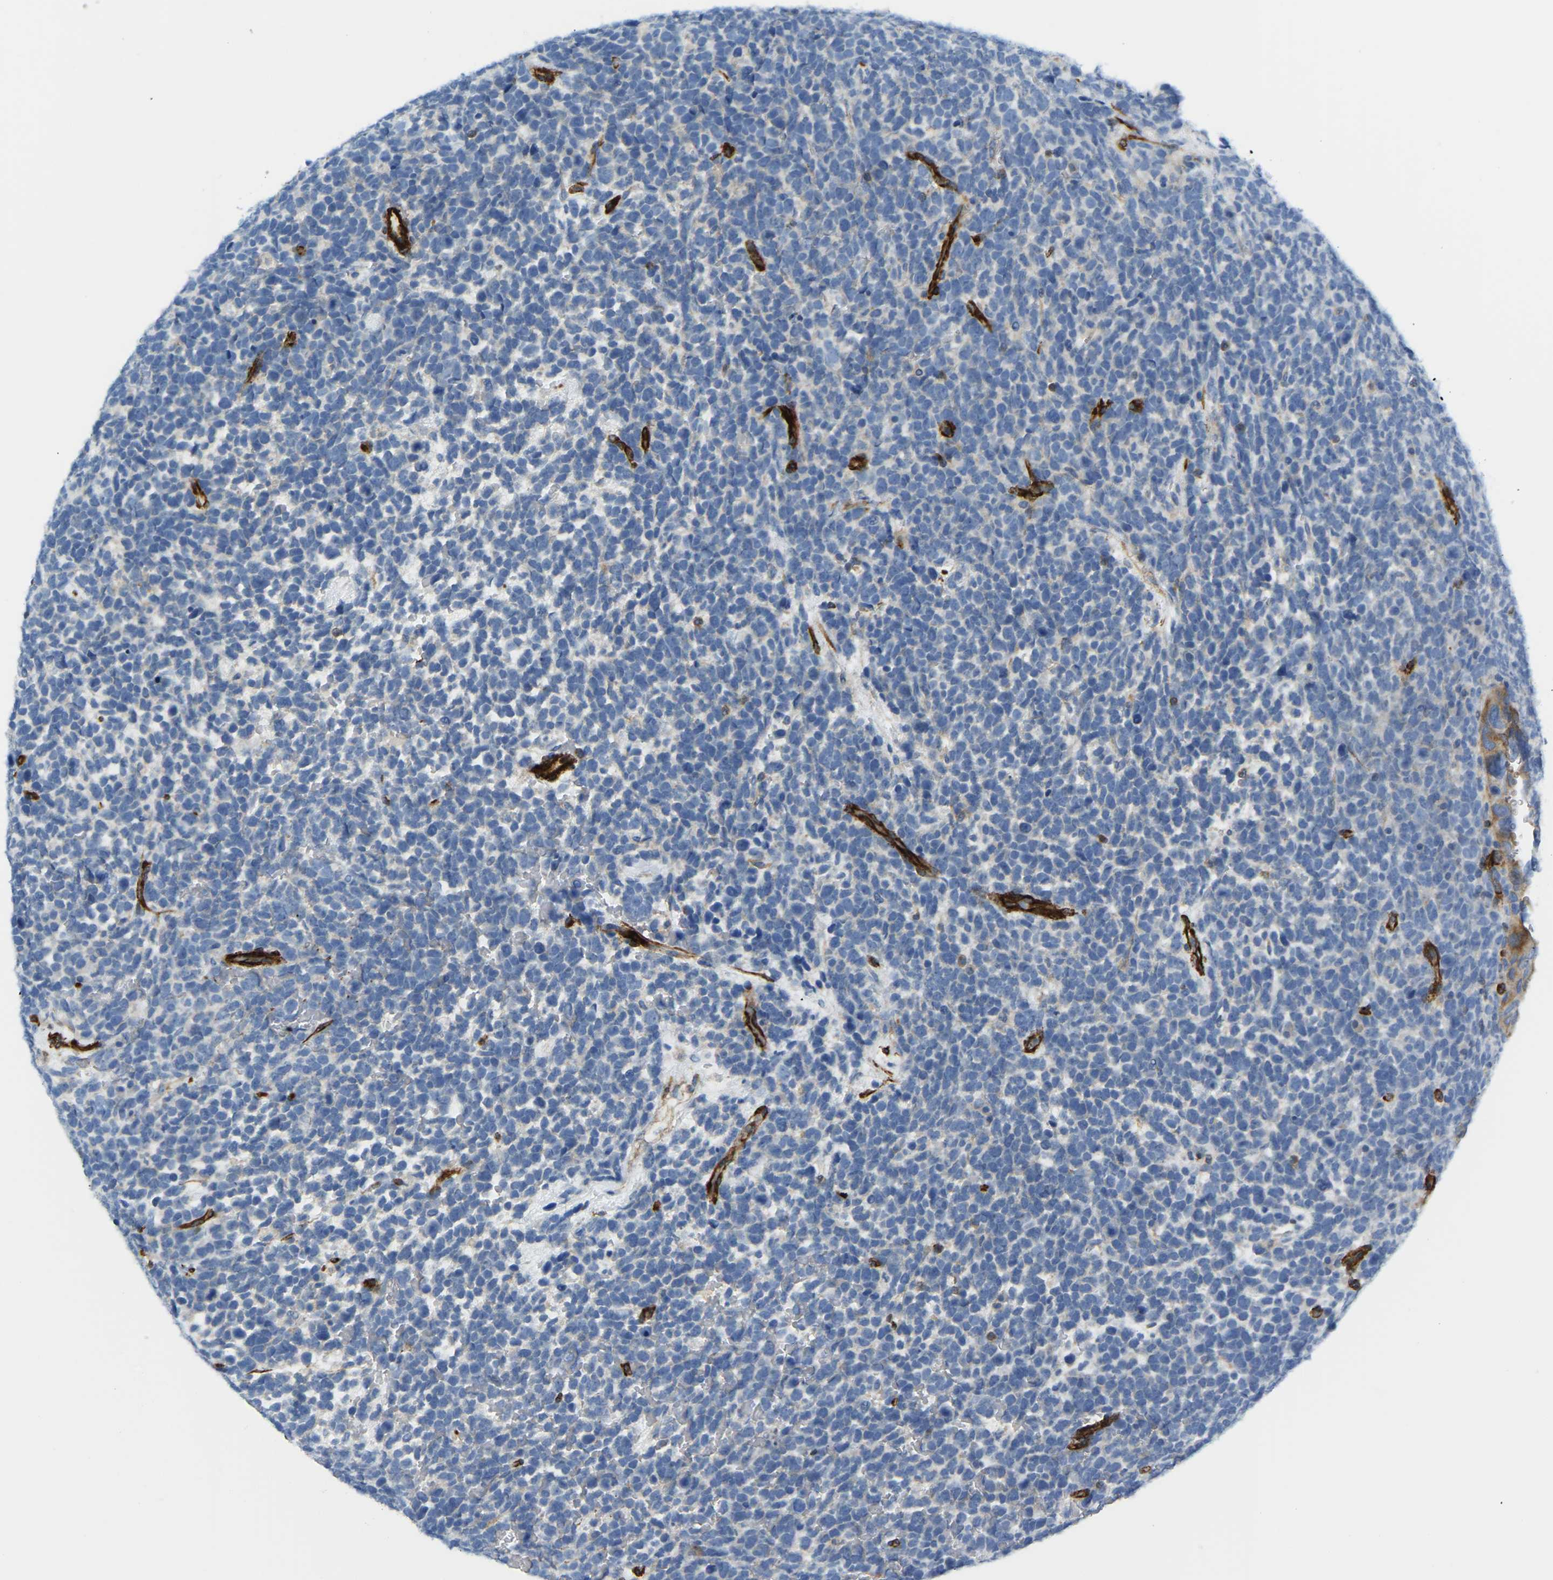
{"staining": {"intensity": "negative", "quantity": "none", "location": "none"}, "tissue": "urothelial cancer", "cell_type": "Tumor cells", "image_type": "cancer", "snomed": [{"axis": "morphology", "description": "Urothelial carcinoma, High grade"}, {"axis": "topography", "description": "Urinary bladder"}], "caption": "Immunohistochemistry of urothelial carcinoma (high-grade) exhibits no positivity in tumor cells. (Immunohistochemistry (ihc), brightfield microscopy, high magnification).", "gene": "MYL3", "patient": {"sex": "female", "age": 82}}